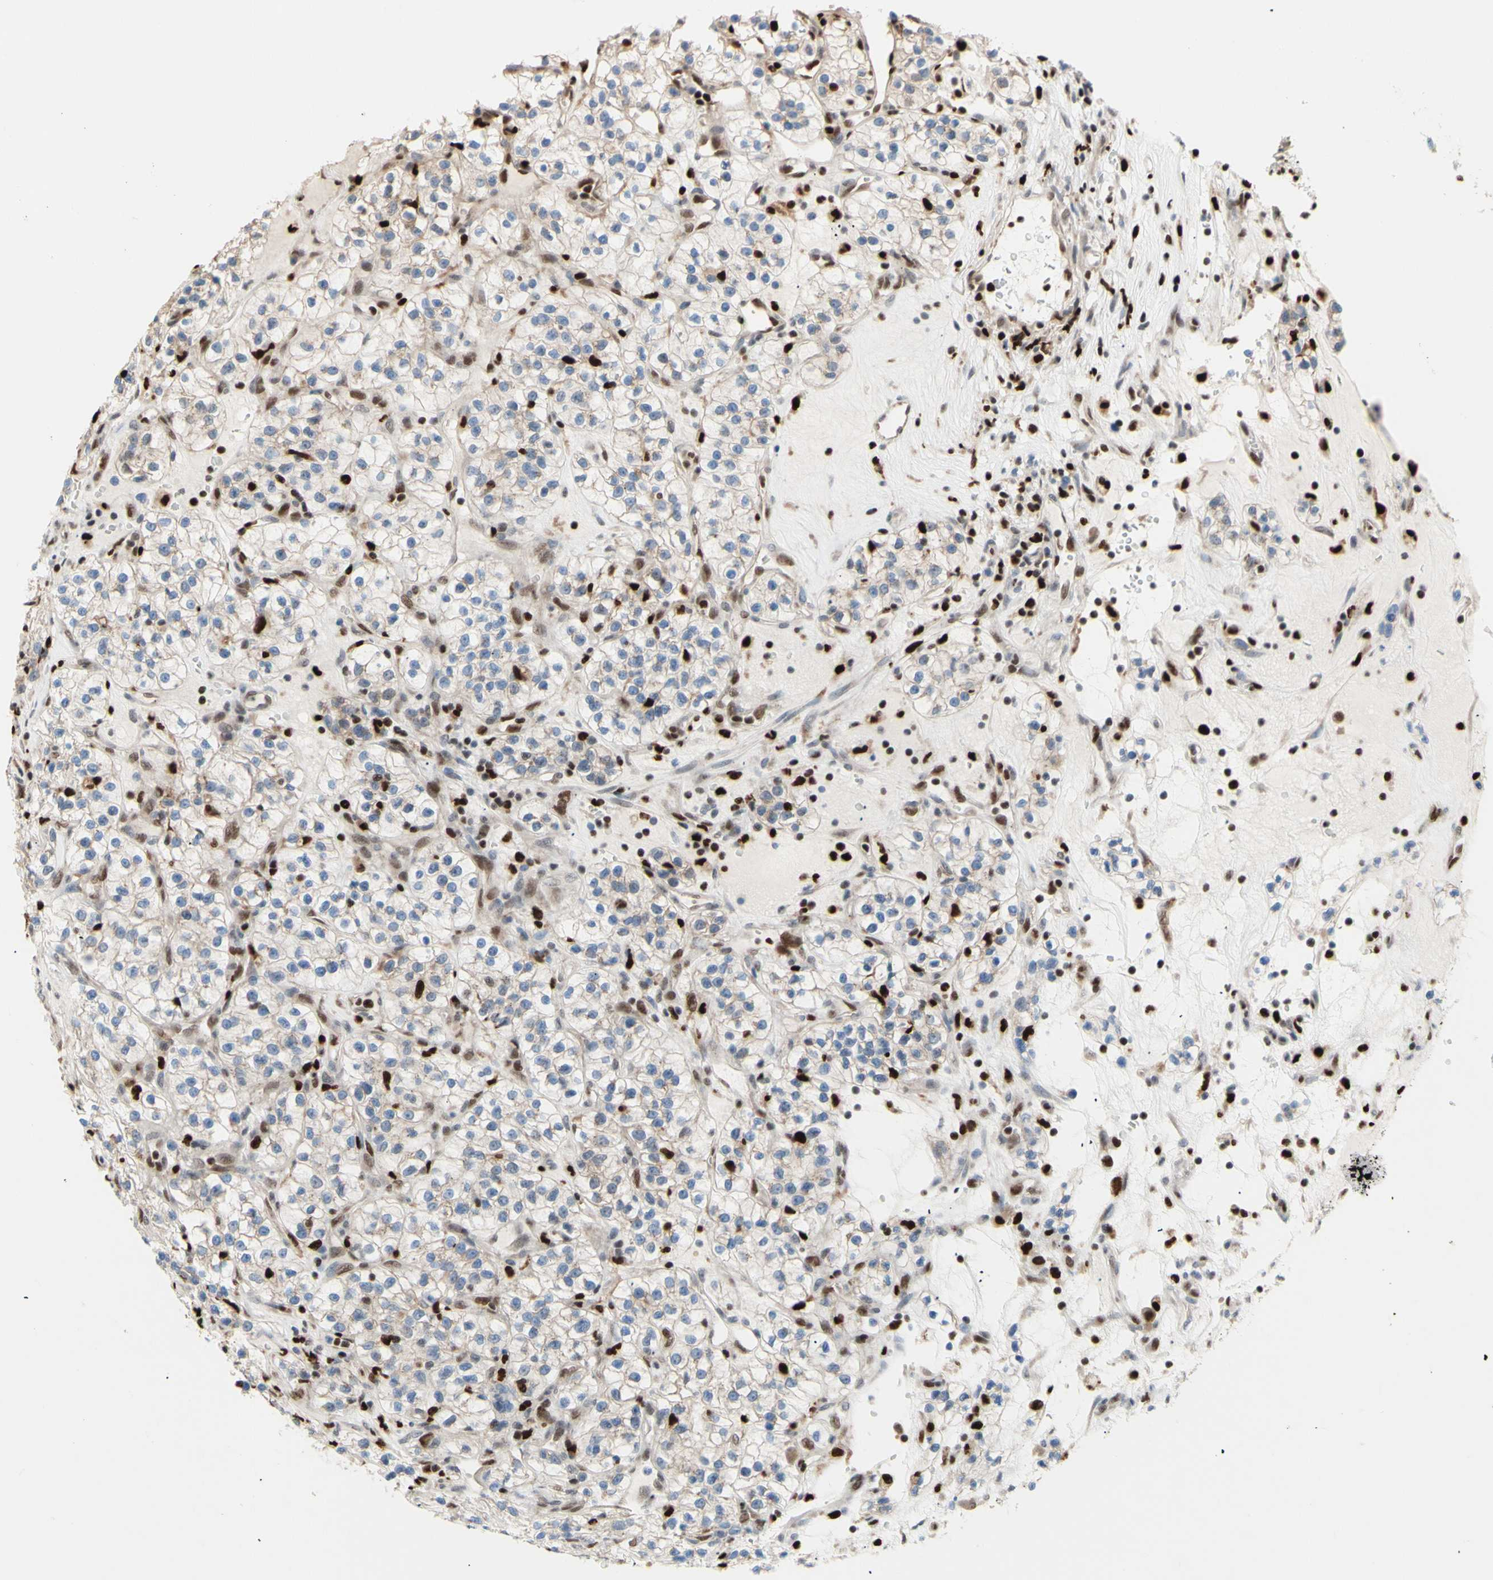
{"staining": {"intensity": "weak", "quantity": ">75%", "location": "cytoplasmic/membranous"}, "tissue": "renal cancer", "cell_type": "Tumor cells", "image_type": "cancer", "snomed": [{"axis": "morphology", "description": "Adenocarcinoma, NOS"}, {"axis": "topography", "description": "Kidney"}], "caption": "Immunohistochemical staining of renal adenocarcinoma demonstrates low levels of weak cytoplasmic/membranous staining in approximately >75% of tumor cells.", "gene": "EED", "patient": {"sex": "female", "age": 57}}